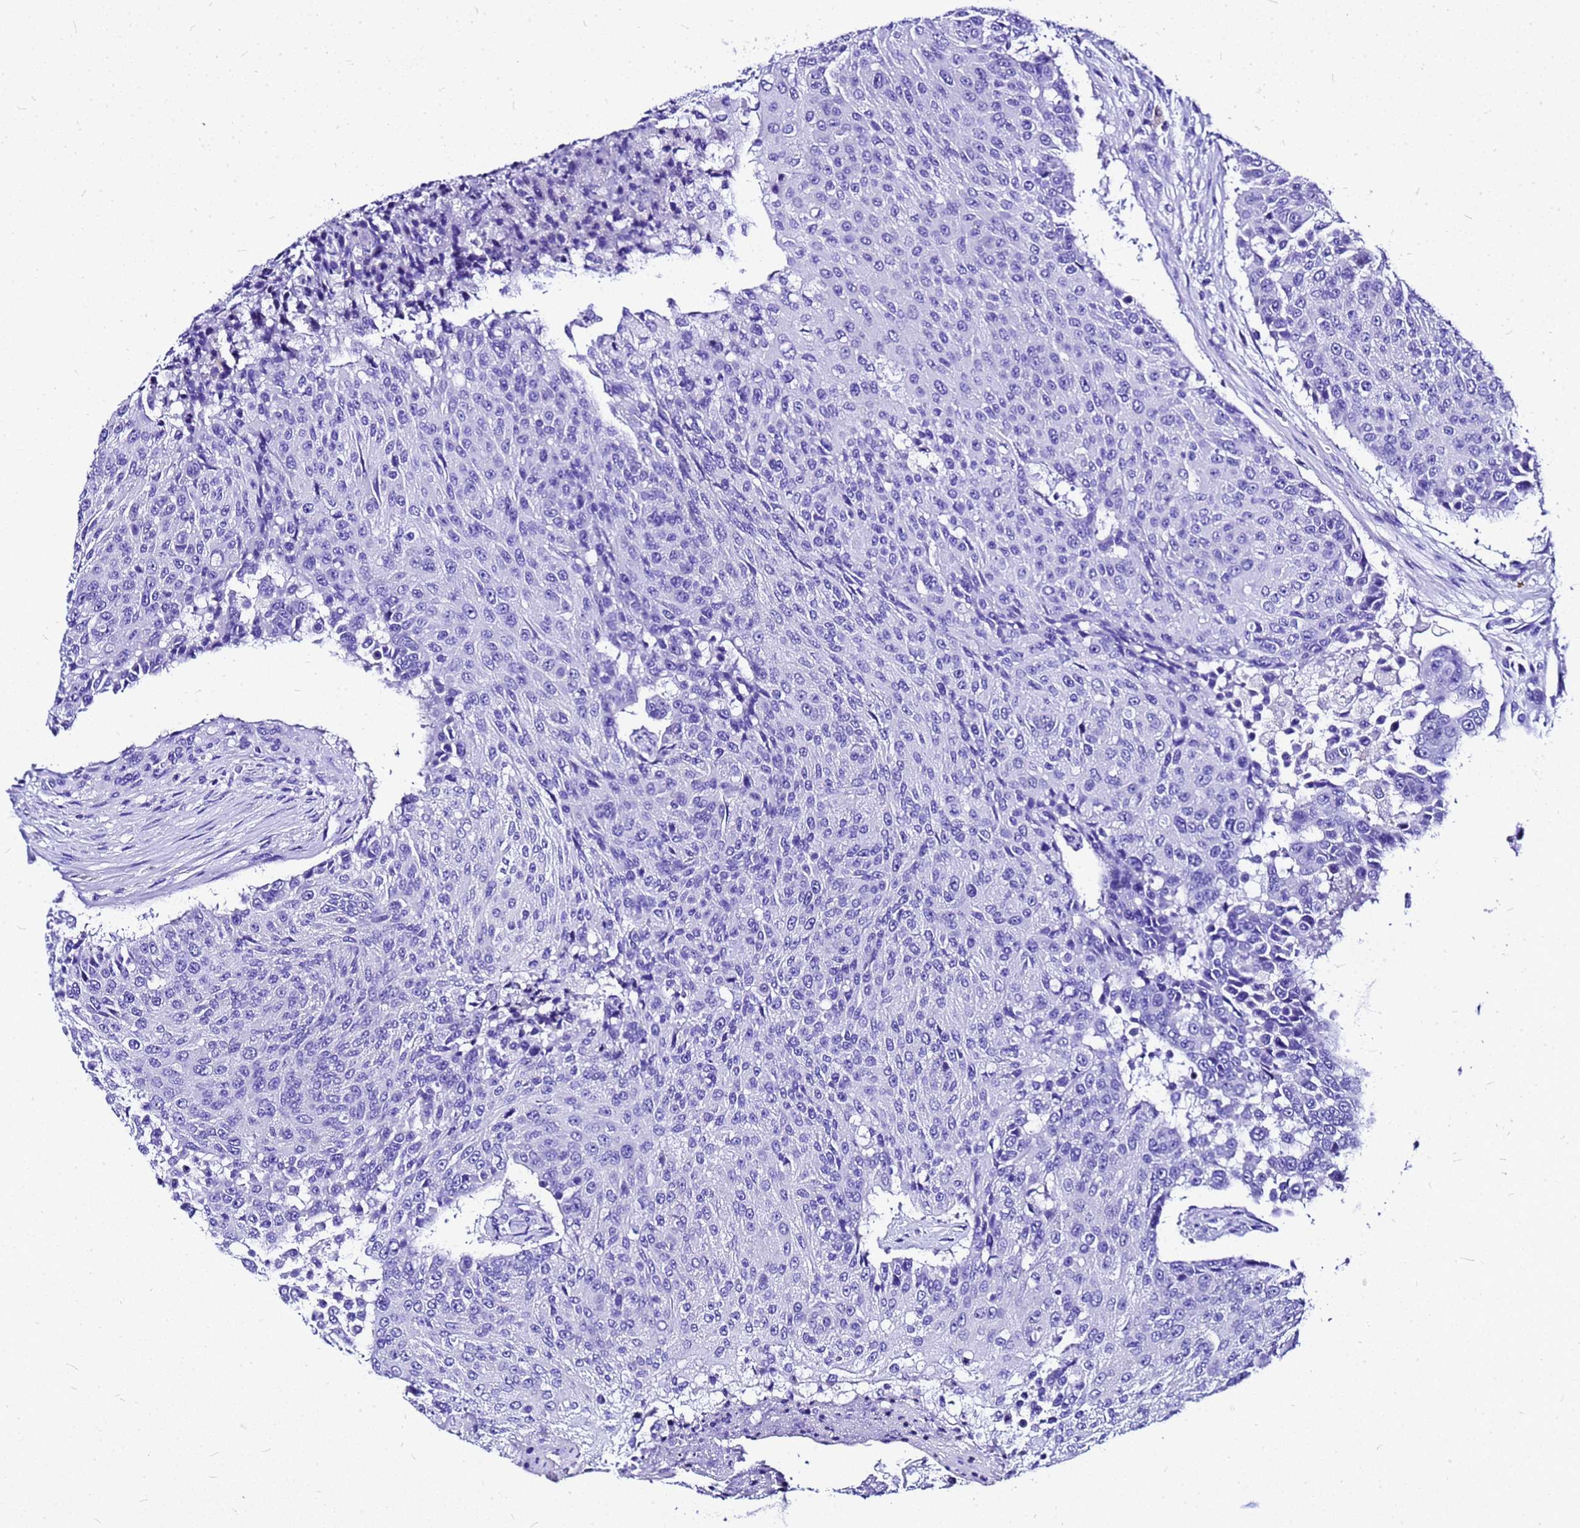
{"staining": {"intensity": "negative", "quantity": "none", "location": "none"}, "tissue": "urothelial cancer", "cell_type": "Tumor cells", "image_type": "cancer", "snomed": [{"axis": "morphology", "description": "Urothelial carcinoma, High grade"}, {"axis": "topography", "description": "Urinary bladder"}], "caption": "Protein analysis of urothelial carcinoma (high-grade) displays no significant expression in tumor cells. (DAB (3,3'-diaminobenzidine) immunohistochemistry with hematoxylin counter stain).", "gene": "HERC4", "patient": {"sex": "female", "age": 63}}